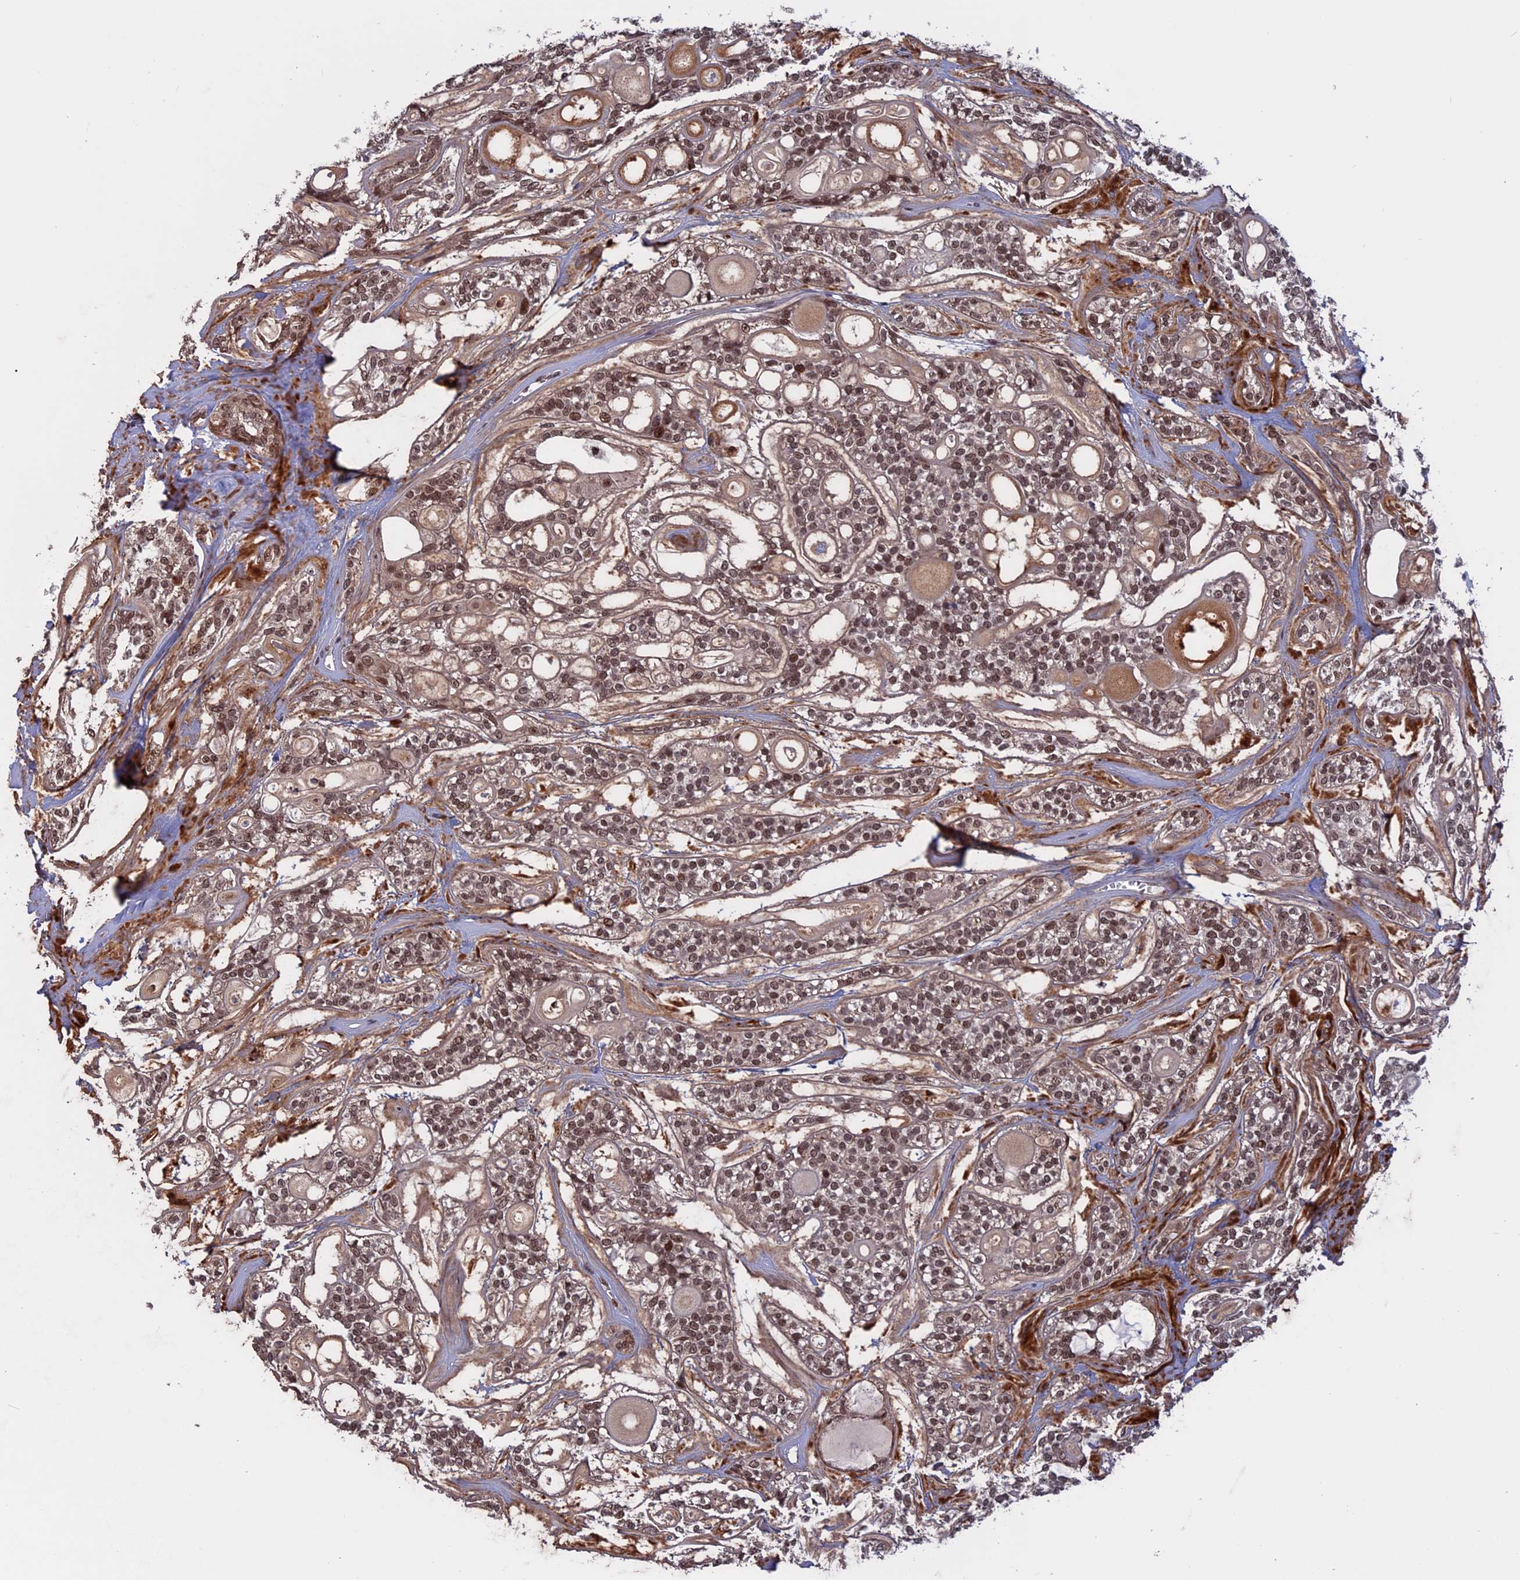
{"staining": {"intensity": "moderate", "quantity": ">75%", "location": "nuclear"}, "tissue": "head and neck cancer", "cell_type": "Tumor cells", "image_type": "cancer", "snomed": [{"axis": "morphology", "description": "Adenocarcinoma, NOS"}, {"axis": "topography", "description": "Head-Neck"}], "caption": "IHC histopathology image of human head and neck adenocarcinoma stained for a protein (brown), which shows medium levels of moderate nuclear staining in about >75% of tumor cells.", "gene": "CACTIN", "patient": {"sex": "male", "age": 66}}